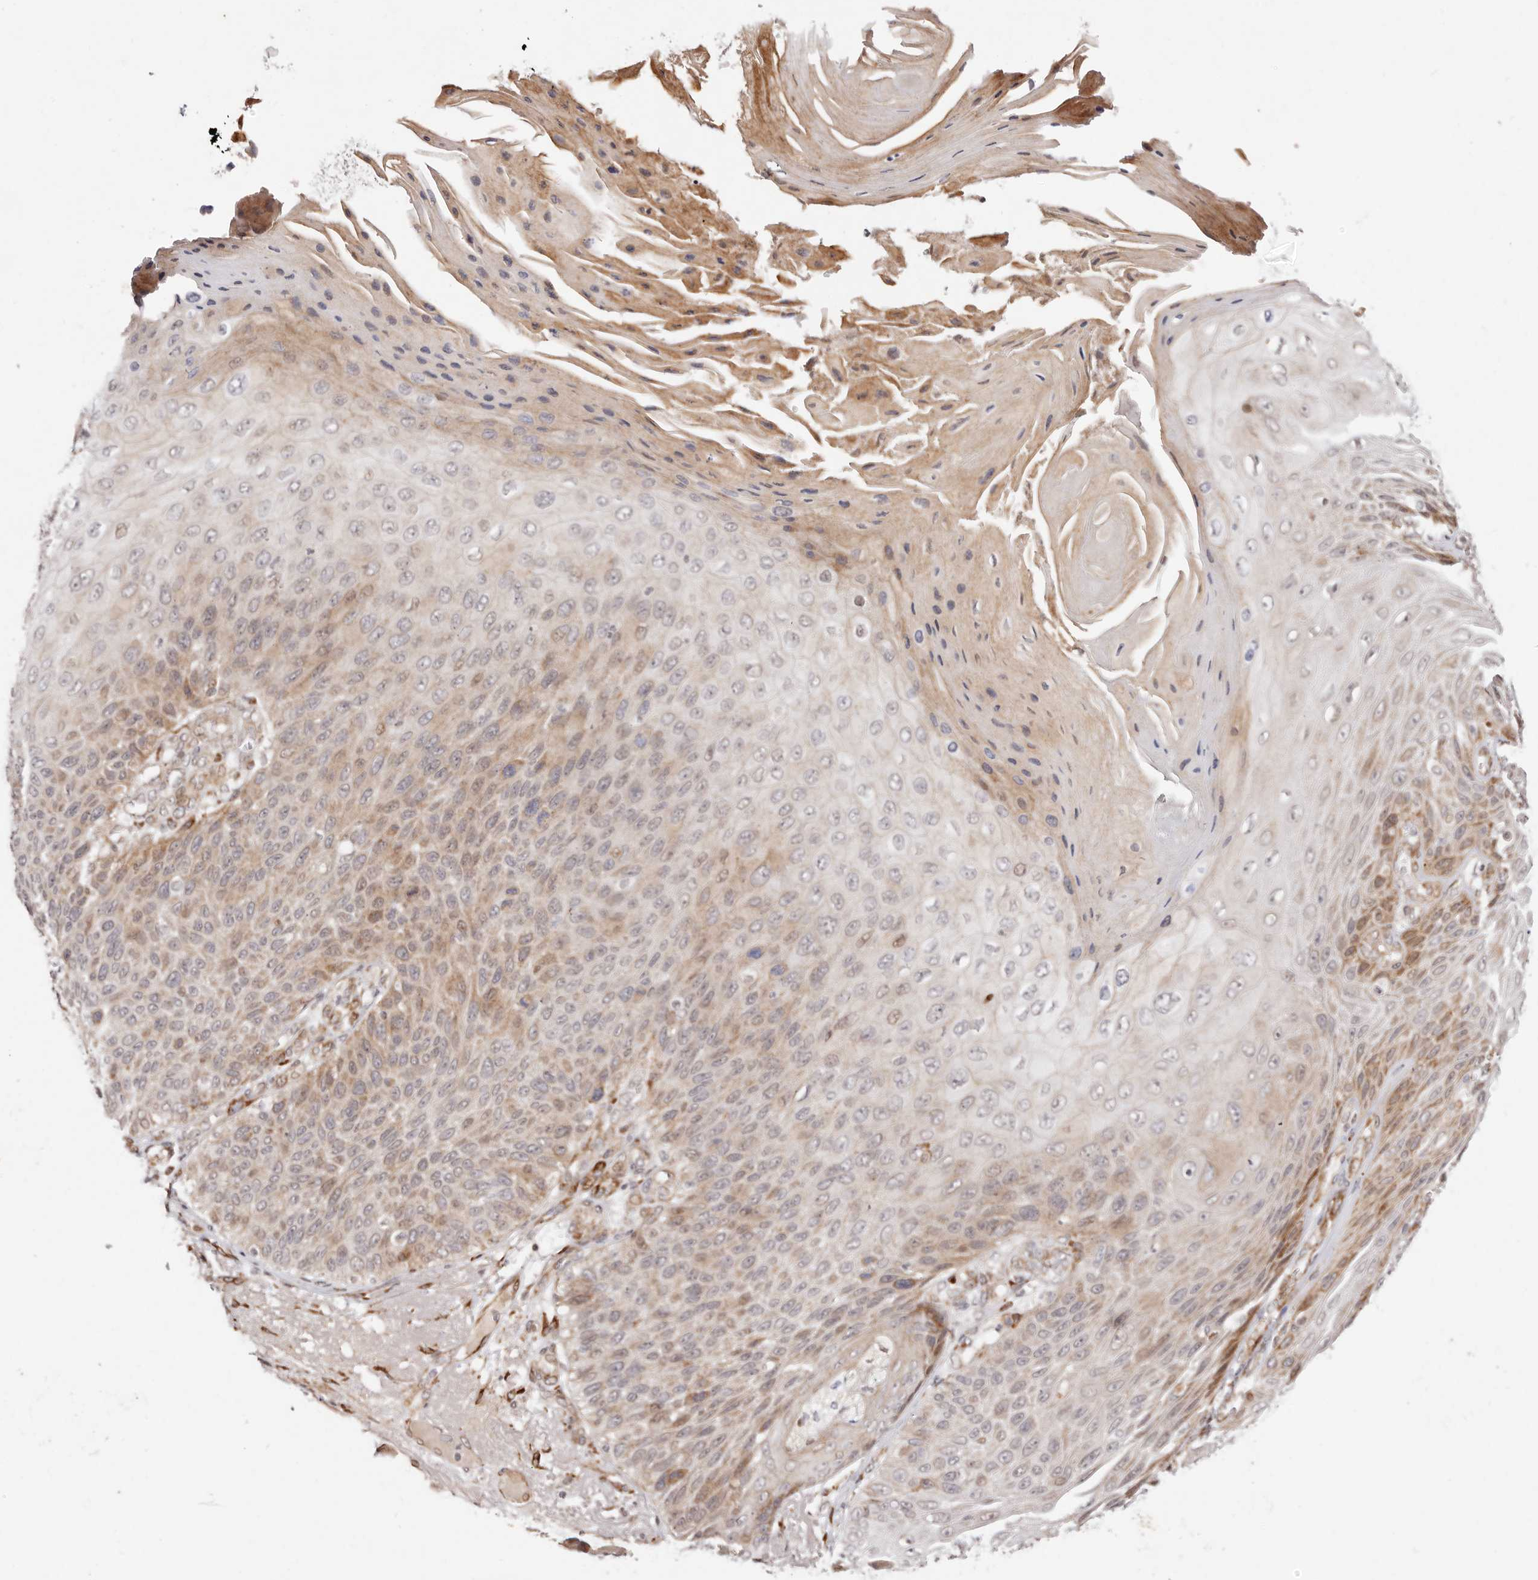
{"staining": {"intensity": "weak", "quantity": "25%-75%", "location": "cytoplasmic/membranous"}, "tissue": "skin cancer", "cell_type": "Tumor cells", "image_type": "cancer", "snomed": [{"axis": "morphology", "description": "Squamous cell carcinoma, NOS"}, {"axis": "topography", "description": "Skin"}], "caption": "IHC staining of squamous cell carcinoma (skin), which shows low levels of weak cytoplasmic/membranous positivity in approximately 25%-75% of tumor cells indicating weak cytoplasmic/membranous protein staining. The staining was performed using DAB (brown) for protein detection and nuclei were counterstained in hematoxylin (blue).", "gene": "BCL2L15", "patient": {"sex": "female", "age": 88}}